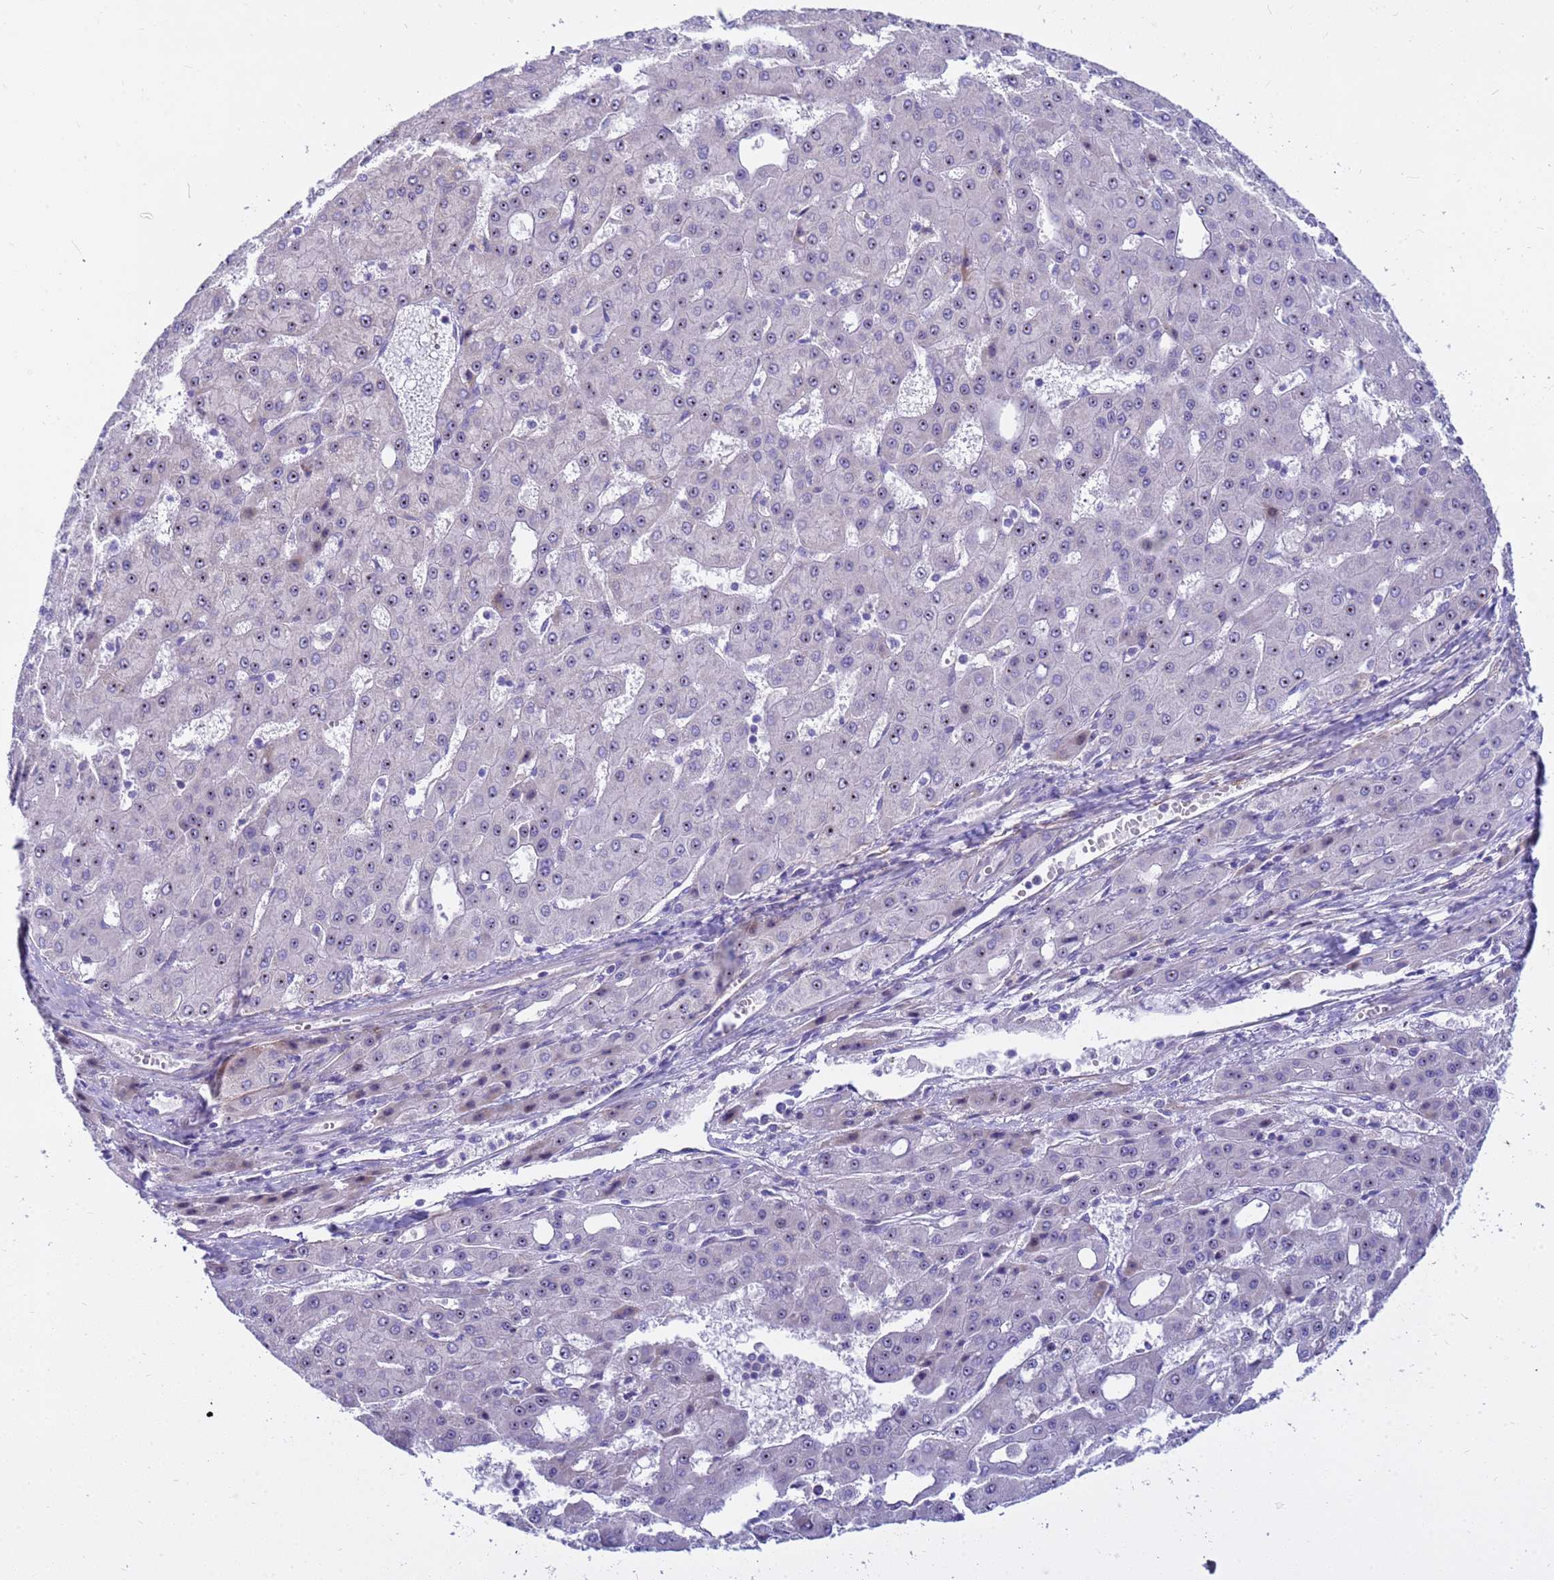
{"staining": {"intensity": "weak", "quantity": "<25%", "location": "nuclear"}, "tissue": "liver cancer", "cell_type": "Tumor cells", "image_type": "cancer", "snomed": [{"axis": "morphology", "description": "Carcinoma, Hepatocellular, NOS"}, {"axis": "topography", "description": "Liver"}], "caption": "Immunohistochemistry photomicrograph of human liver cancer stained for a protein (brown), which reveals no staining in tumor cells. The staining was performed using DAB to visualize the protein expression in brown, while the nuclei were stained in blue with hematoxylin (Magnification: 20x).", "gene": "LRATD1", "patient": {"sex": "male", "age": 47}}